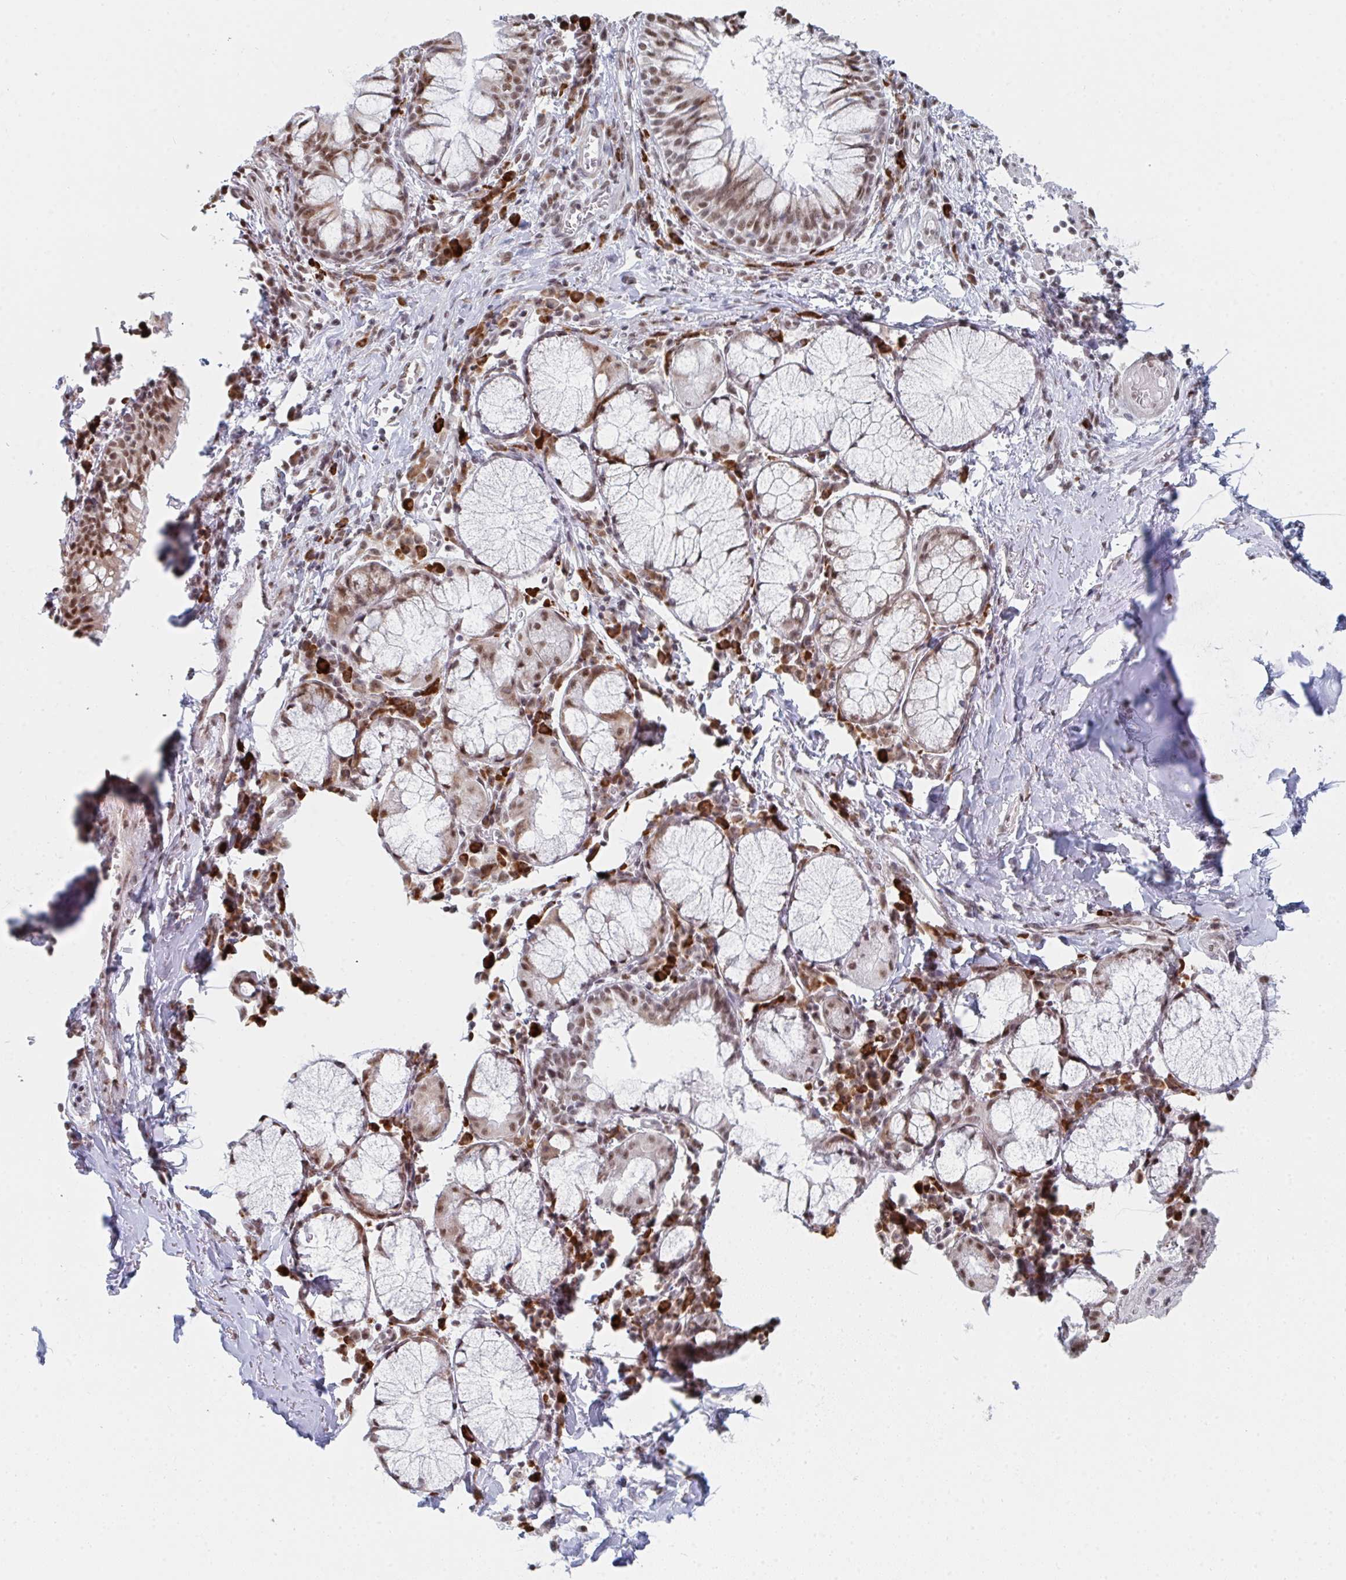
{"staining": {"intensity": "moderate", "quantity": ">75%", "location": "nuclear"}, "tissue": "bronchus", "cell_type": "Respiratory epithelial cells", "image_type": "normal", "snomed": [{"axis": "morphology", "description": "Normal tissue, NOS"}, {"axis": "topography", "description": "Lymph node"}, {"axis": "topography", "description": "Bronchus"}], "caption": "Benign bronchus displays moderate nuclear positivity in approximately >75% of respiratory epithelial cells, visualized by immunohistochemistry. (IHC, brightfield microscopy, high magnification).", "gene": "MBNL1", "patient": {"sex": "male", "age": 56}}